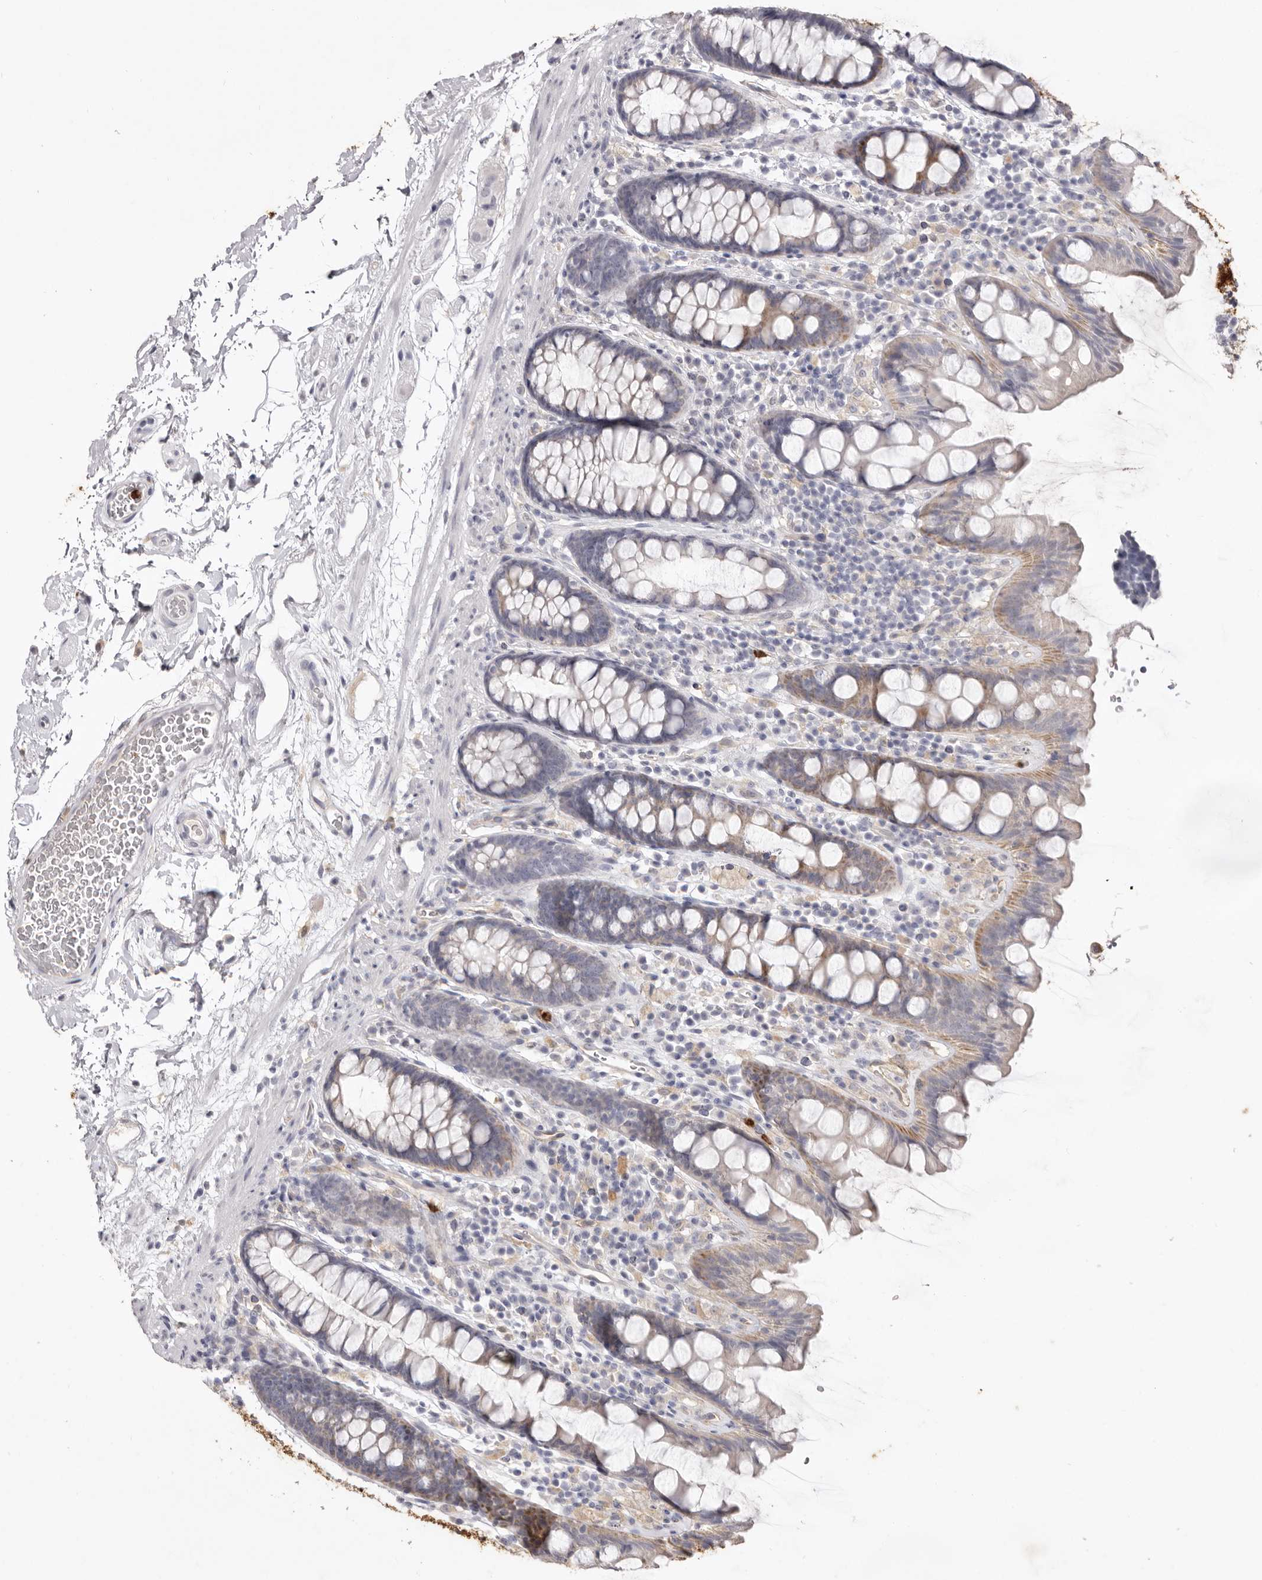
{"staining": {"intensity": "negative", "quantity": "none", "location": "none"}, "tissue": "colon", "cell_type": "Endothelial cells", "image_type": "normal", "snomed": [{"axis": "morphology", "description": "Normal tissue, NOS"}, {"axis": "topography", "description": "Colon"}], "caption": "An immunohistochemistry (IHC) photomicrograph of normal colon is shown. There is no staining in endothelial cells of colon.", "gene": "GPR84", "patient": {"sex": "female", "age": 80}}